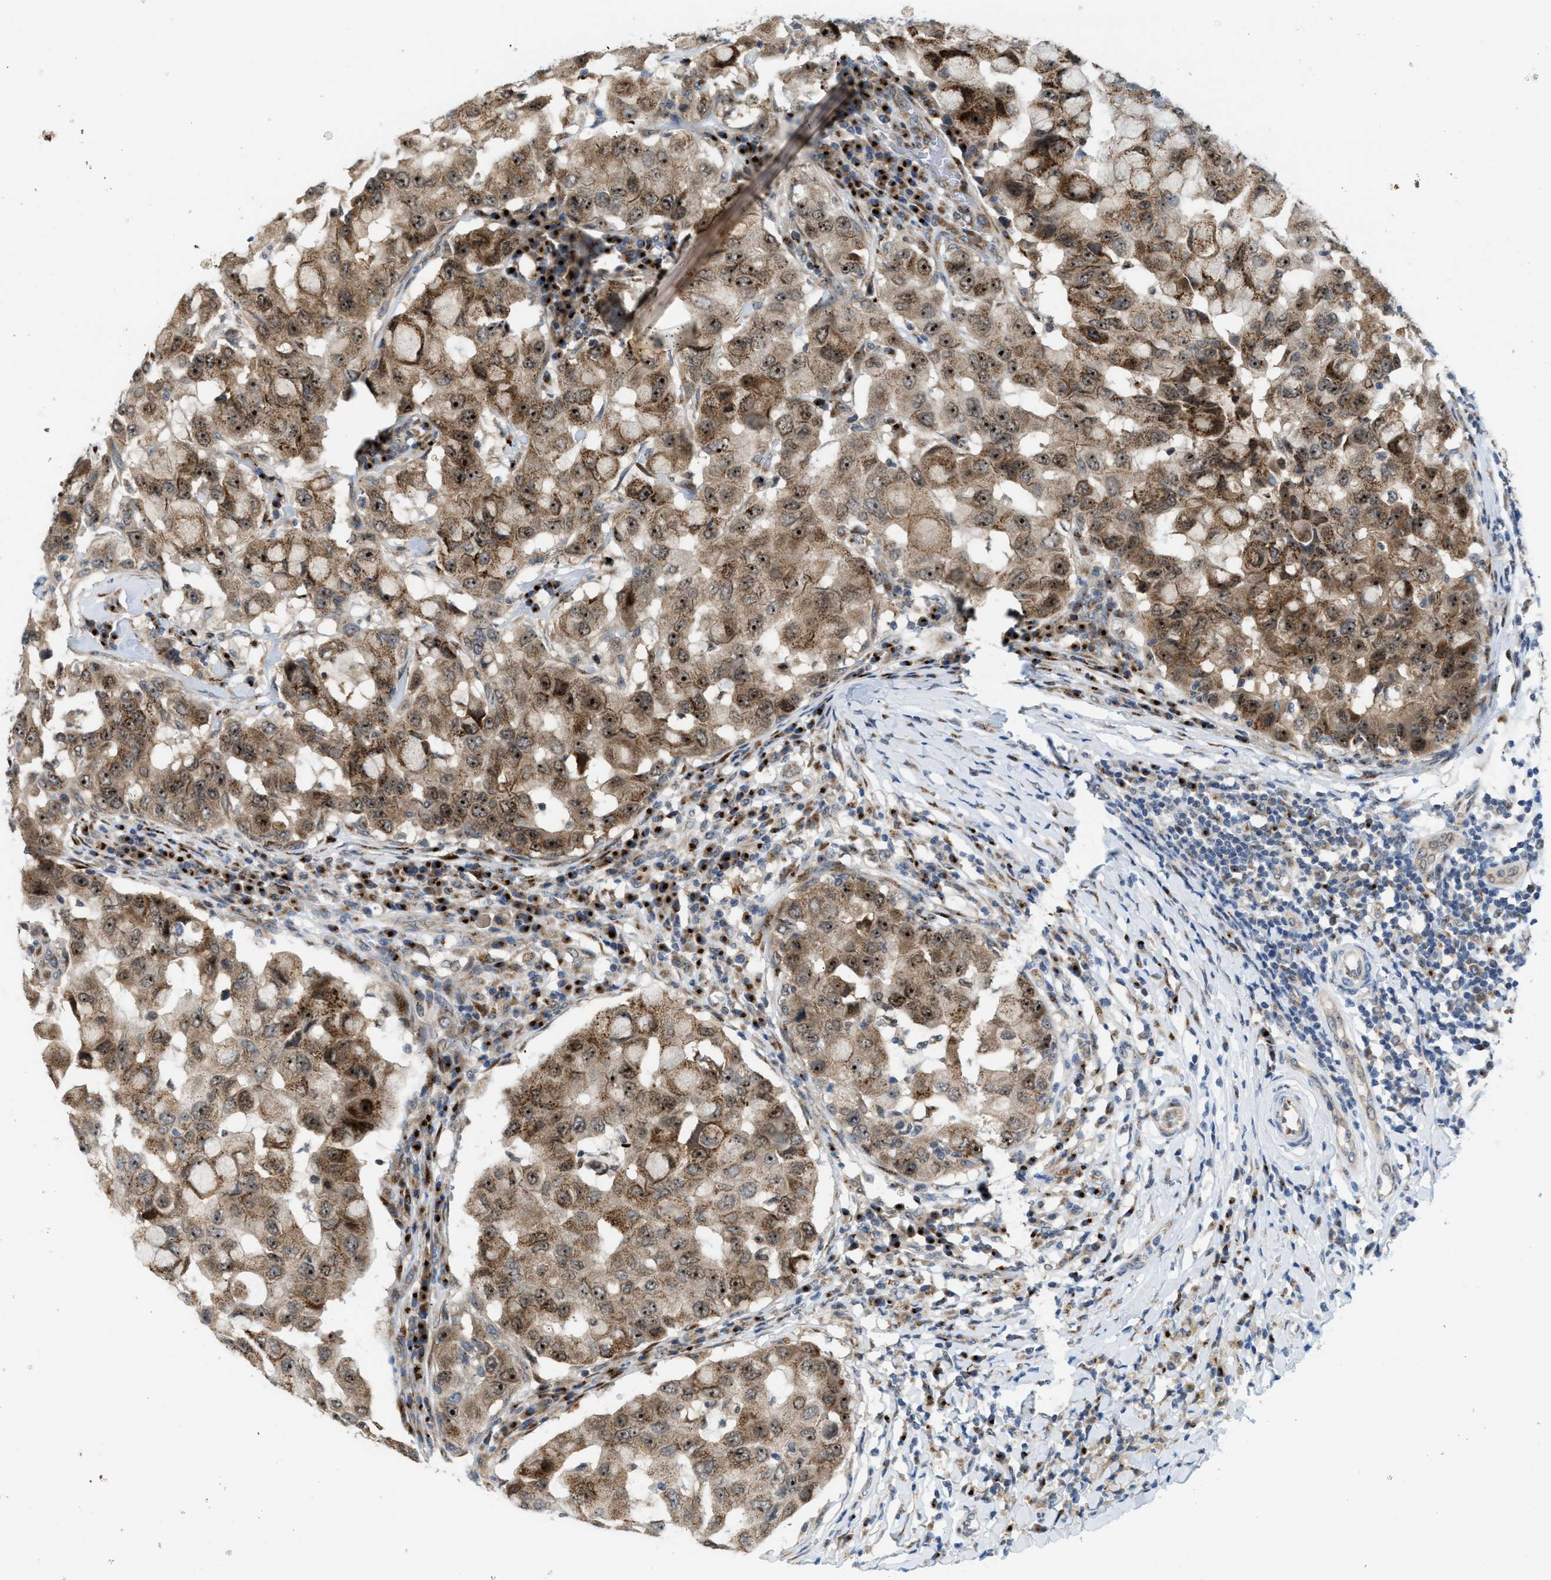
{"staining": {"intensity": "moderate", "quantity": ">75%", "location": "cytoplasmic/membranous,nuclear"}, "tissue": "breast cancer", "cell_type": "Tumor cells", "image_type": "cancer", "snomed": [{"axis": "morphology", "description": "Duct carcinoma"}, {"axis": "topography", "description": "Breast"}], "caption": "Human invasive ductal carcinoma (breast) stained with a protein marker demonstrates moderate staining in tumor cells.", "gene": "SLC38A10", "patient": {"sex": "female", "age": 27}}